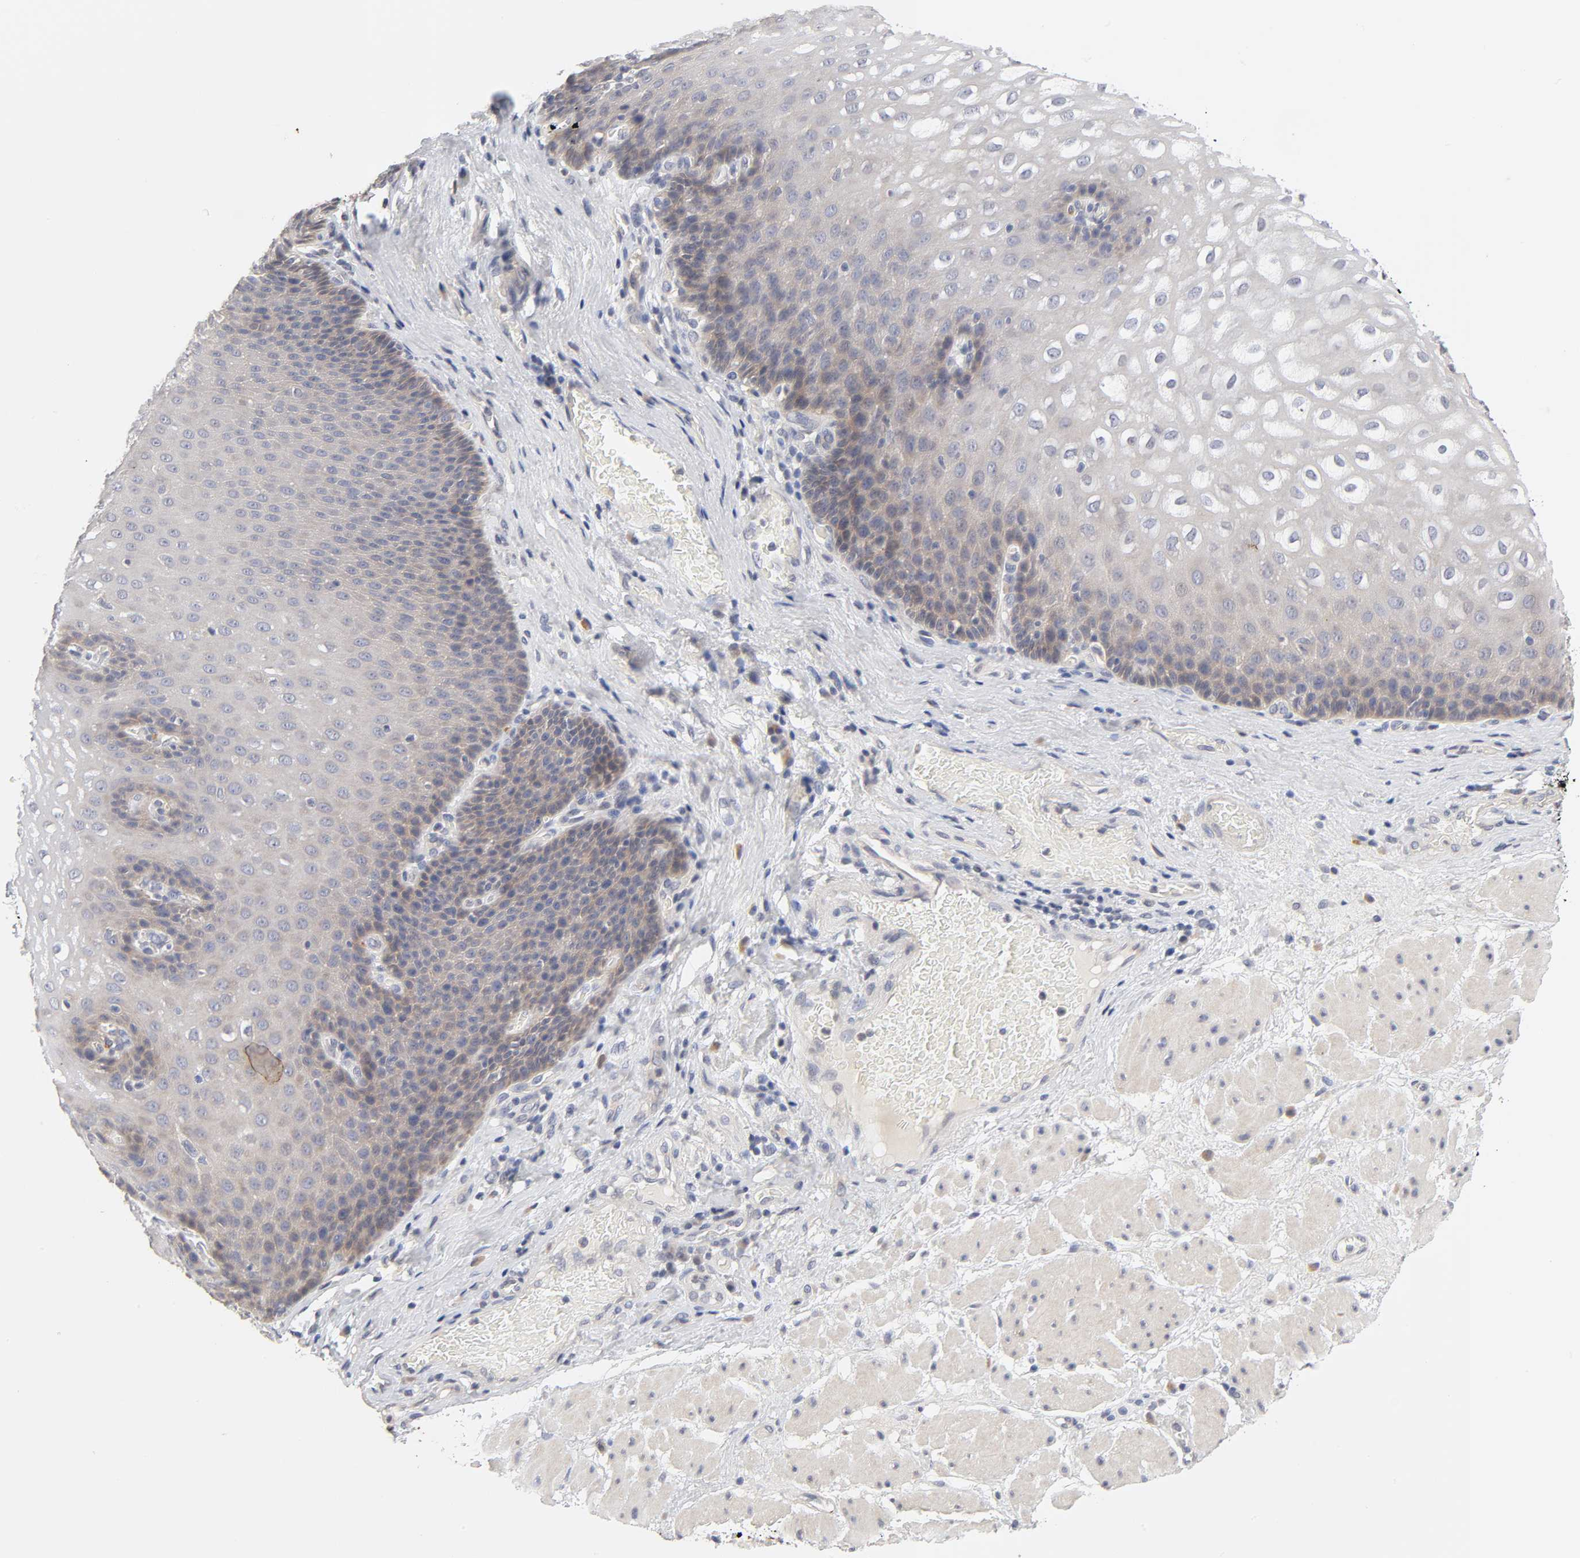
{"staining": {"intensity": "weak", "quantity": "25%-75%", "location": "cytoplasmic/membranous"}, "tissue": "esophagus", "cell_type": "Squamous epithelial cells", "image_type": "normal", "snomed": [{"axis": "morphology", "description": "Normal tissue, NOS"}, {"axis": "topography", "description": "Esophagus"}], "caption": "Esophagus stained with a brown dye displays weak cytoplasmic/membranous positive staining in approximately 25%-75% of squamous epithelial cells.", "gene": "CXADR", "patient": {"sex": "male", "age": 48}}